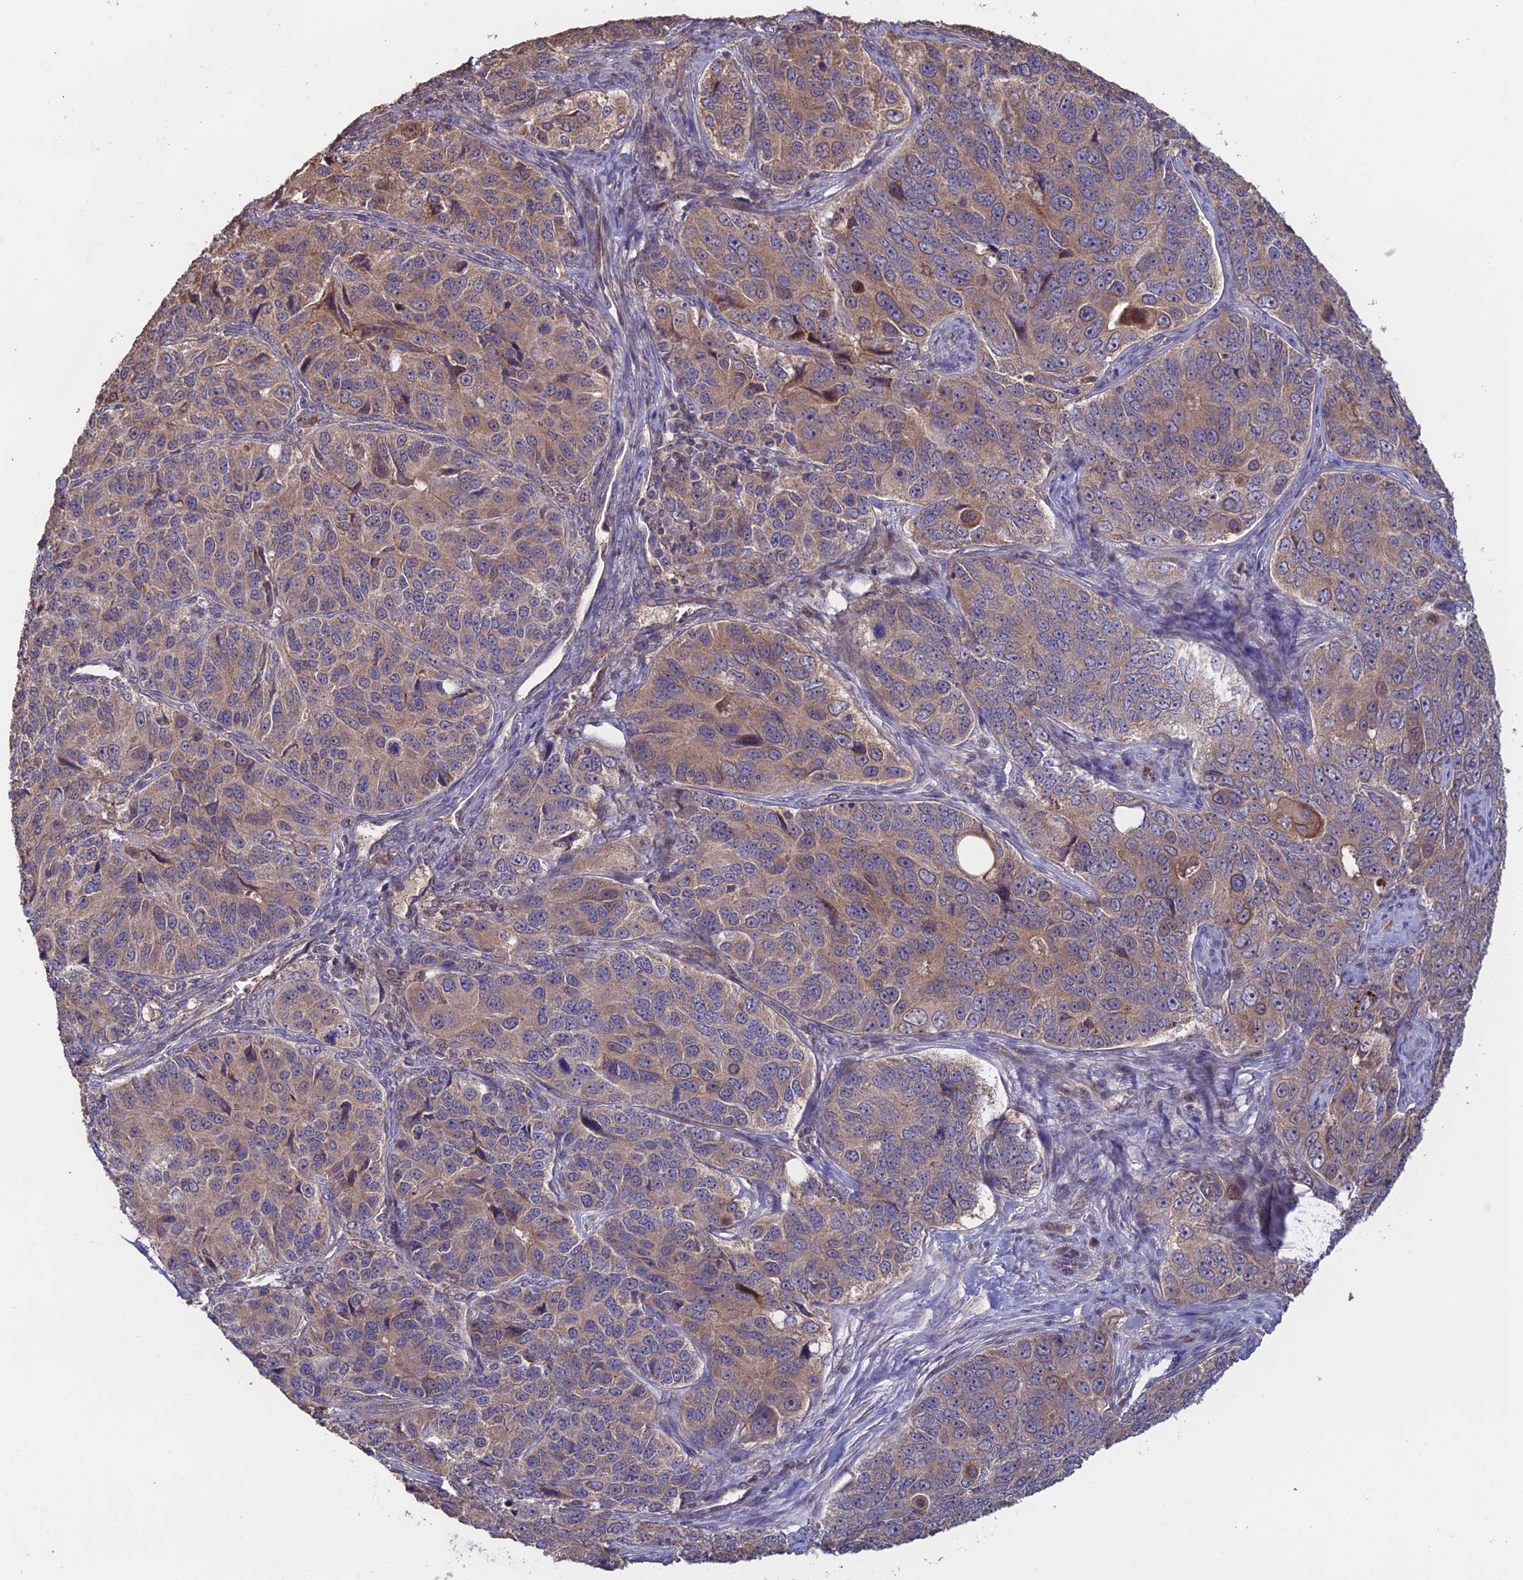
{"staining": {"intensity": "moderate", "quantity": ">75%", "location": "cytoplasmic/membranous"}, "tissue": "ovarian cancer", "cell_type": "Tumor cells", "image_type": "cancer", "snomed": [{"axis": "morphology", "description": "Carcinoma, endometroid"}, {"axis": "topography", "description": "Ovary"}], "caption": "Human endometroid carcinoma (ovarian) stained with a protein marker exhibits moderate staining in tumor cells.", "gene": "SHISA5", "patient": {"sex": "female", "age": 51}}